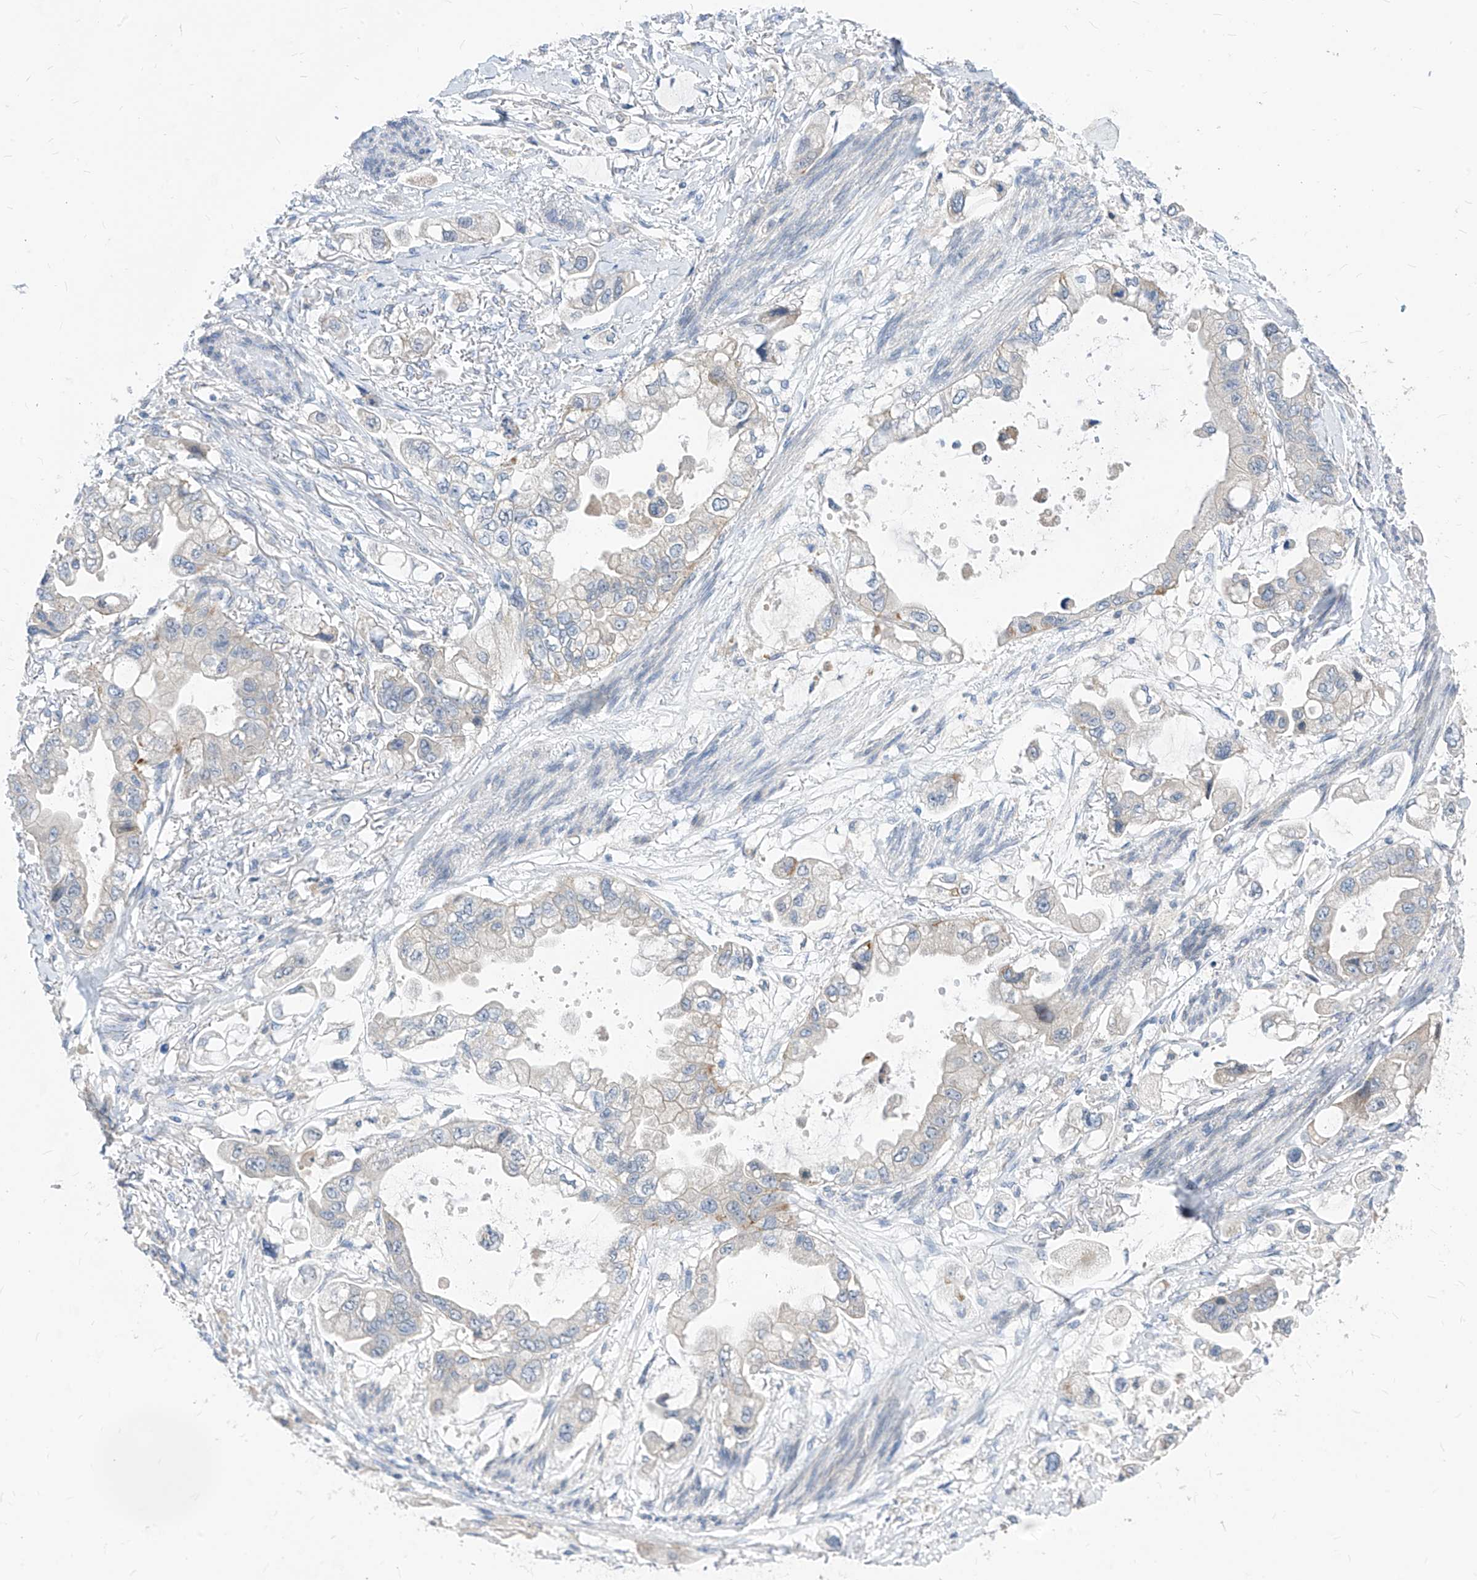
{"staining": {"intensity": "negative", "quantity": "none", "location": "none"}, "tissue": "stomach cancer", "cell_type": "Tumor cells", "image_type": "cancer", "snomed": [{"axis": "morphology", "description": "Adenocarcinoma, NOS"}, {"axis": "topography", "description": "Stomach"}], "caption": "High power microscopy photomicrograph of an immunohistochemistry photomicrograph of stomach cancer (adenocarcinoma), revealing no significant positivity in tumor cells. (DAB (3,3'-diaminobenzidine) IHC with hematoxylin counter stain).", "gene": "LDAH", "patient": {"sex": "male", "age": 62}}